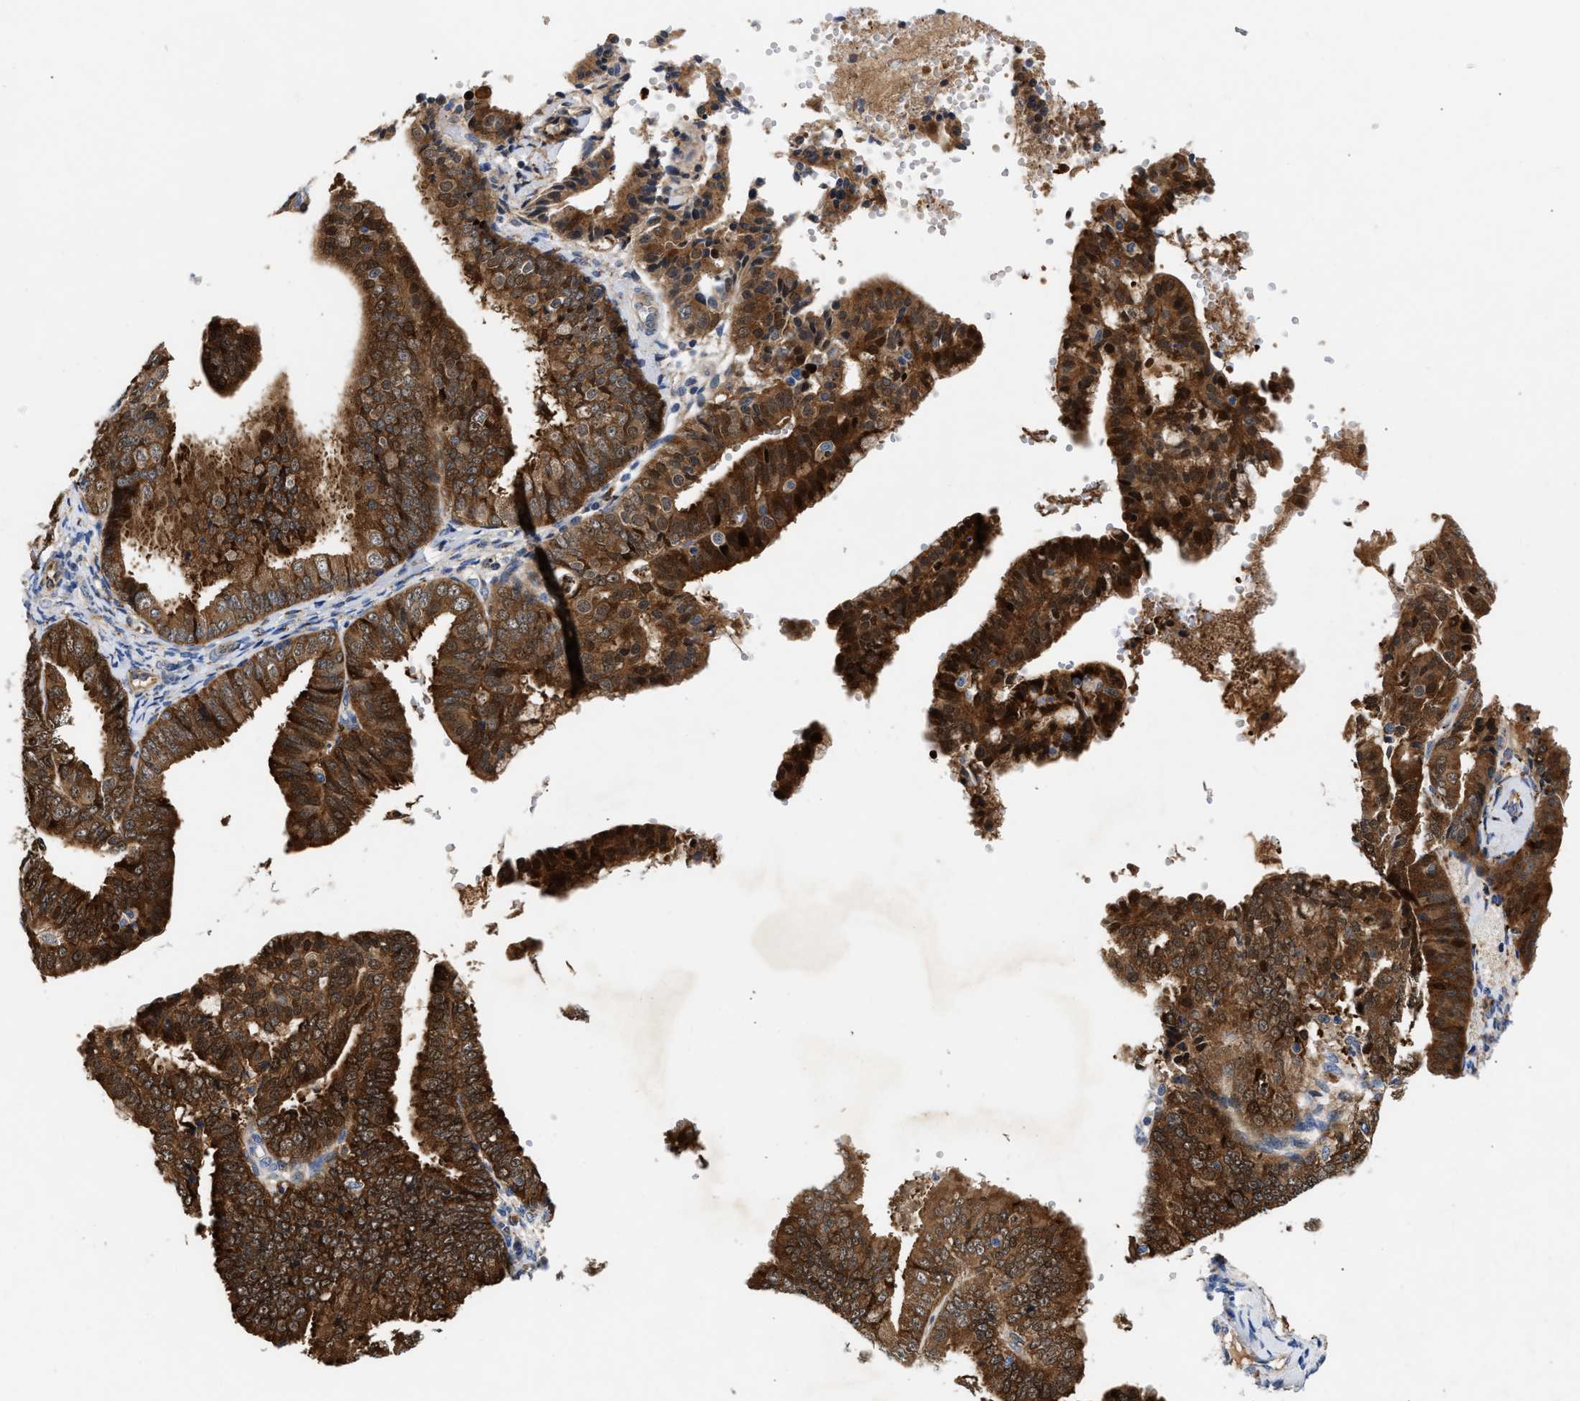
{"staining": {"intensity": "strong", "quantity": ">75%", "location": "cytoplasmic/membranous,nuclear"}, "tissue": "endometrial cancer", "cell_type": "Tumor cells", "image_type": "cancer", "snomed": [{"axis": "morphology", "description": "Adenocarcinoma, NOS"}, {"axis": "topography", "description": "Endometrium"}], "caption": "Immunohistochemistry photomicrograph of endometrial adenocarcinoma stained for a protein (brown), which demonstrates high levels of strong cytoplasmic/membranous and nuclear positivity in approximately >75% of tumor cells.", "gene": "CCDC146", "patient": {"sex": "female", "age": 63}}